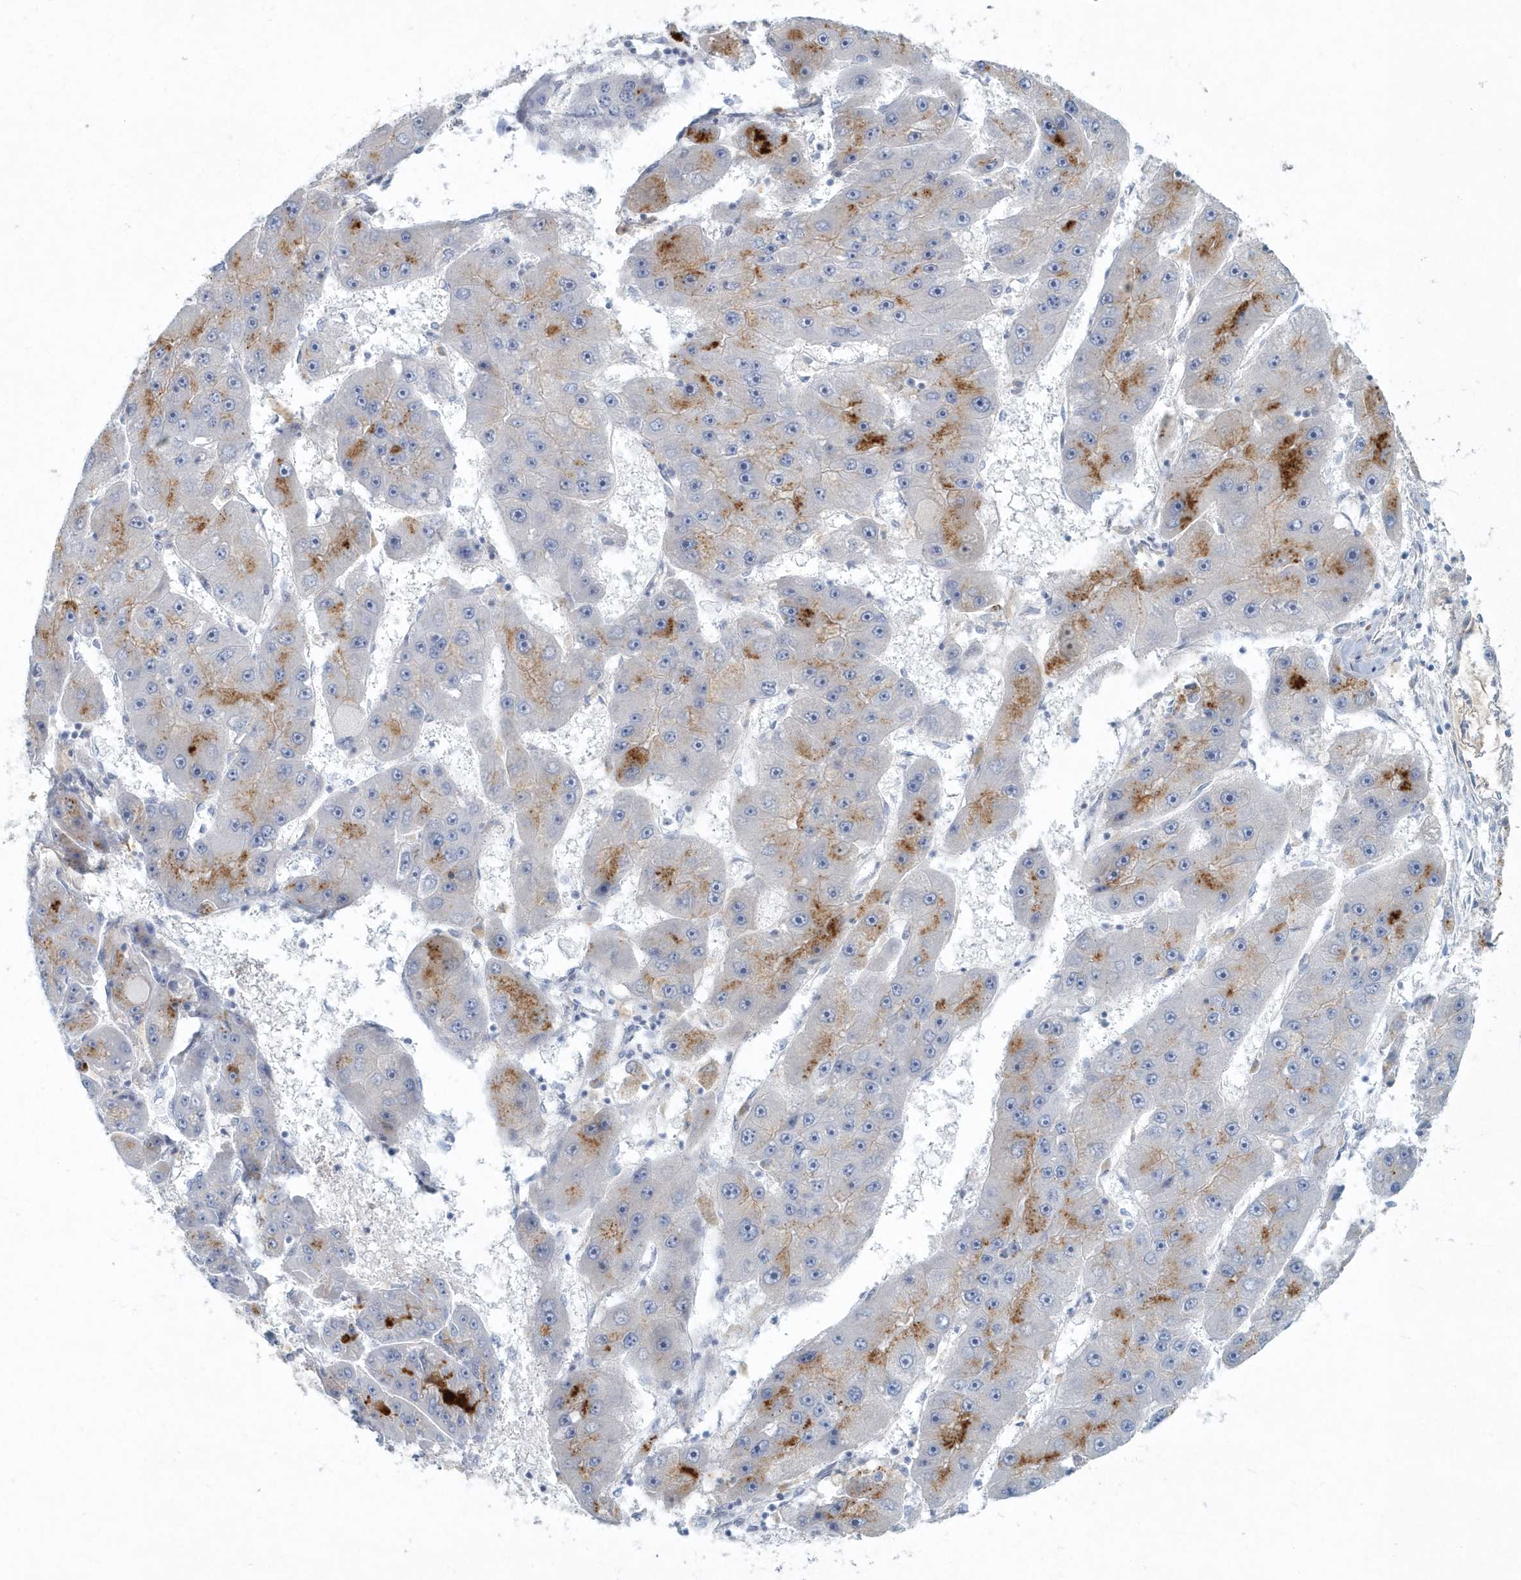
{"staining": {"intensity": "strong", "quantity": "<25%", "location": "cytoplasmic/membranous"}, "tissue": "liver cancer", "cell_type": "Tumor cells", "image_type": "cancer", "snomed": [{"axis": "morphology", "description": "Carcinoma, Hepatocellular, NOS"}, {"axis": "topography", "description": "Liver"}], "caption": "This is an image of immunohistochemistry staining of liver hepatocellular carcinoma, which shows strong staining in the cytoplasmic/membranous of tumor cells.", "gene": "MYOT", "patient": {"sex": "female", "age": 61}}